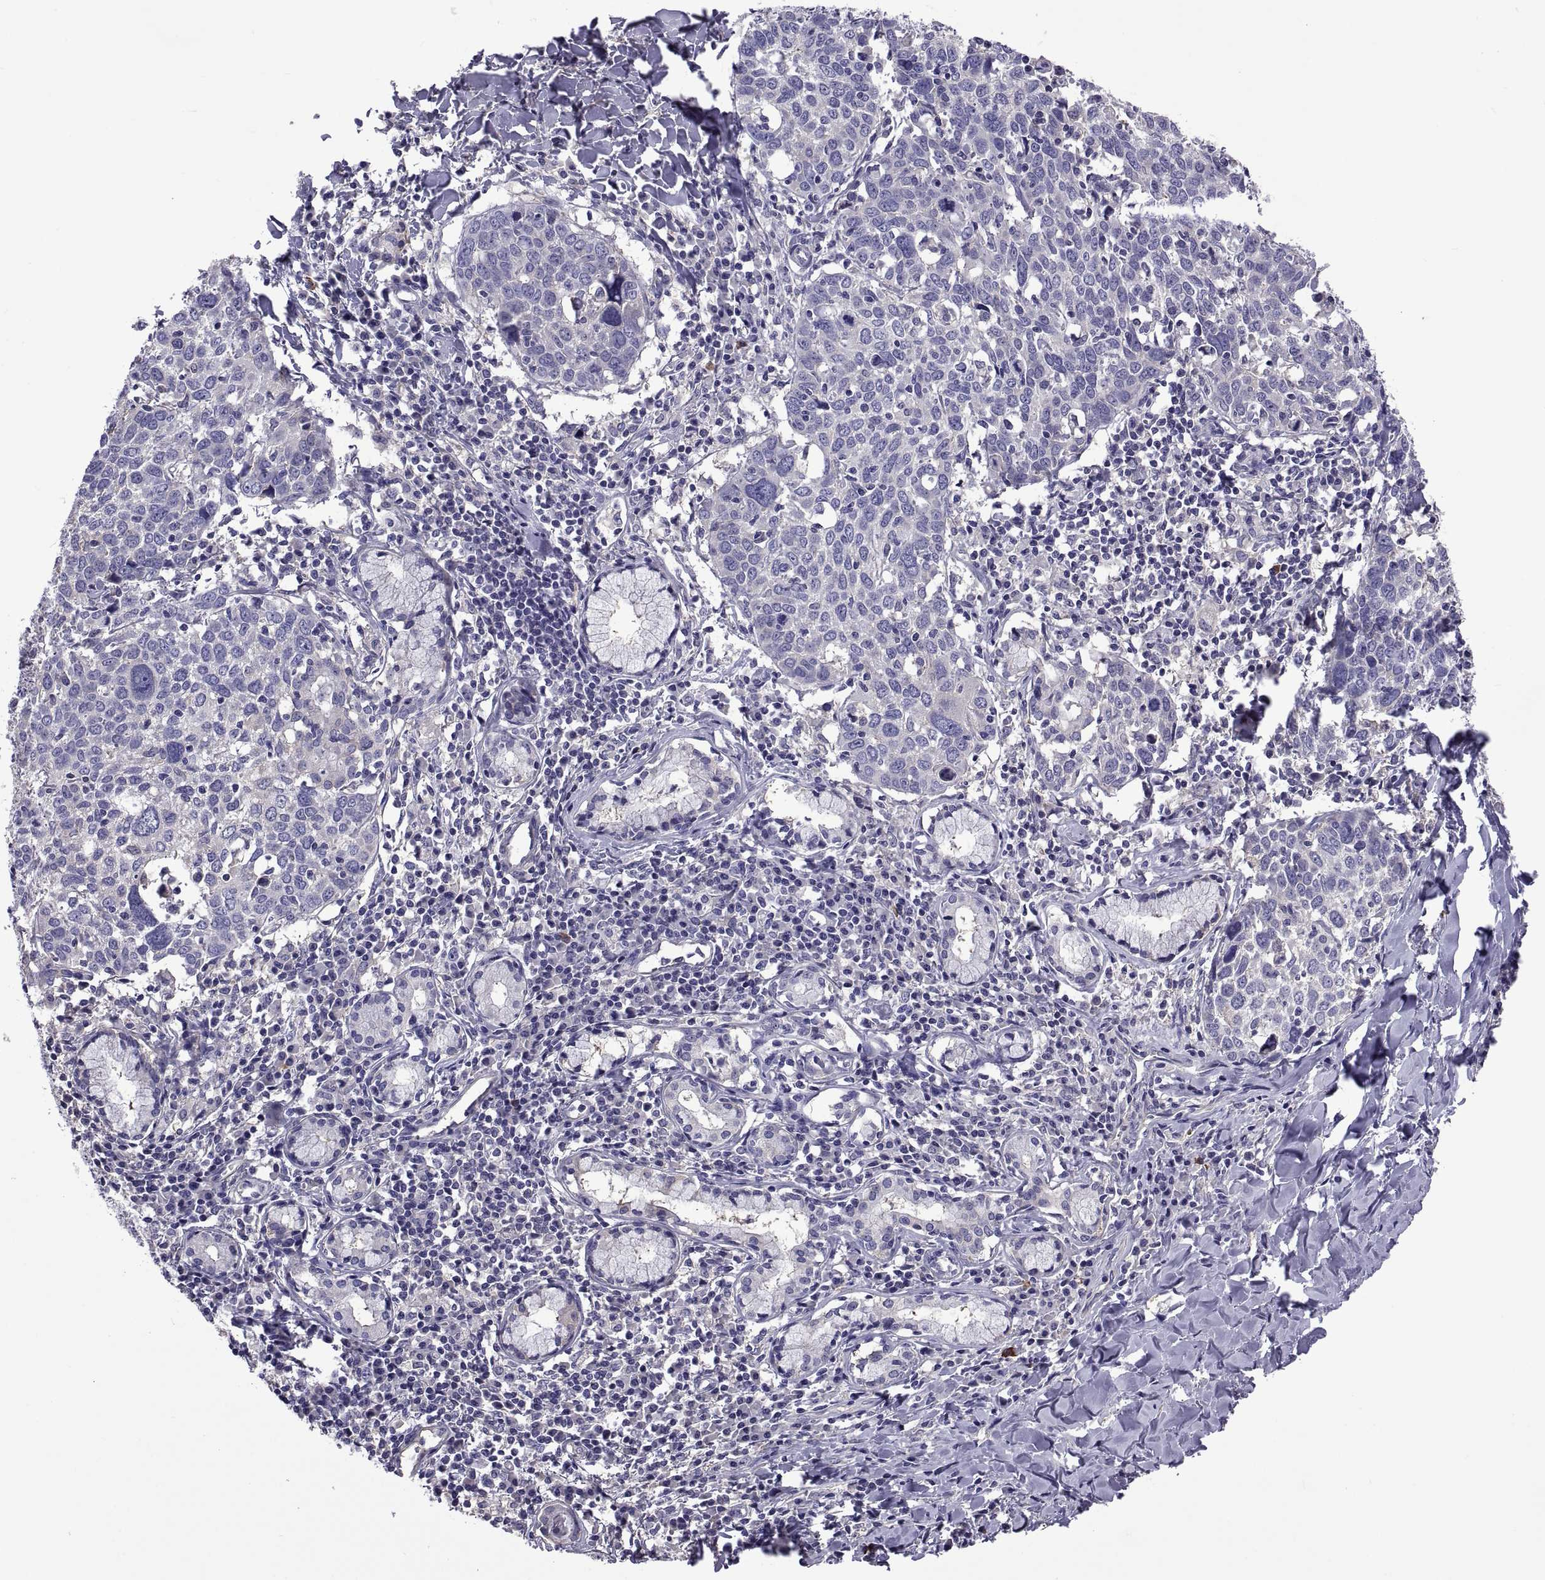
{"staining": {"intensity": "negative", "quantity": "none", "location": "none"}, "tissue": "lung cancer", "cell_type": "Tumor cells", "image_type": "cancer", "snomed": [{"axis": "morphology", "description": "Squamous cell carcinoma, NOS"}, {"axis": "topography", "description": "Lung"}], "caption": "Immunohistochemistry (IHC) of human lung cancer demonstrates no positivity in tumor cells.", "gene": "TMC3", "patient": {"sex": "male", "age": 57}}